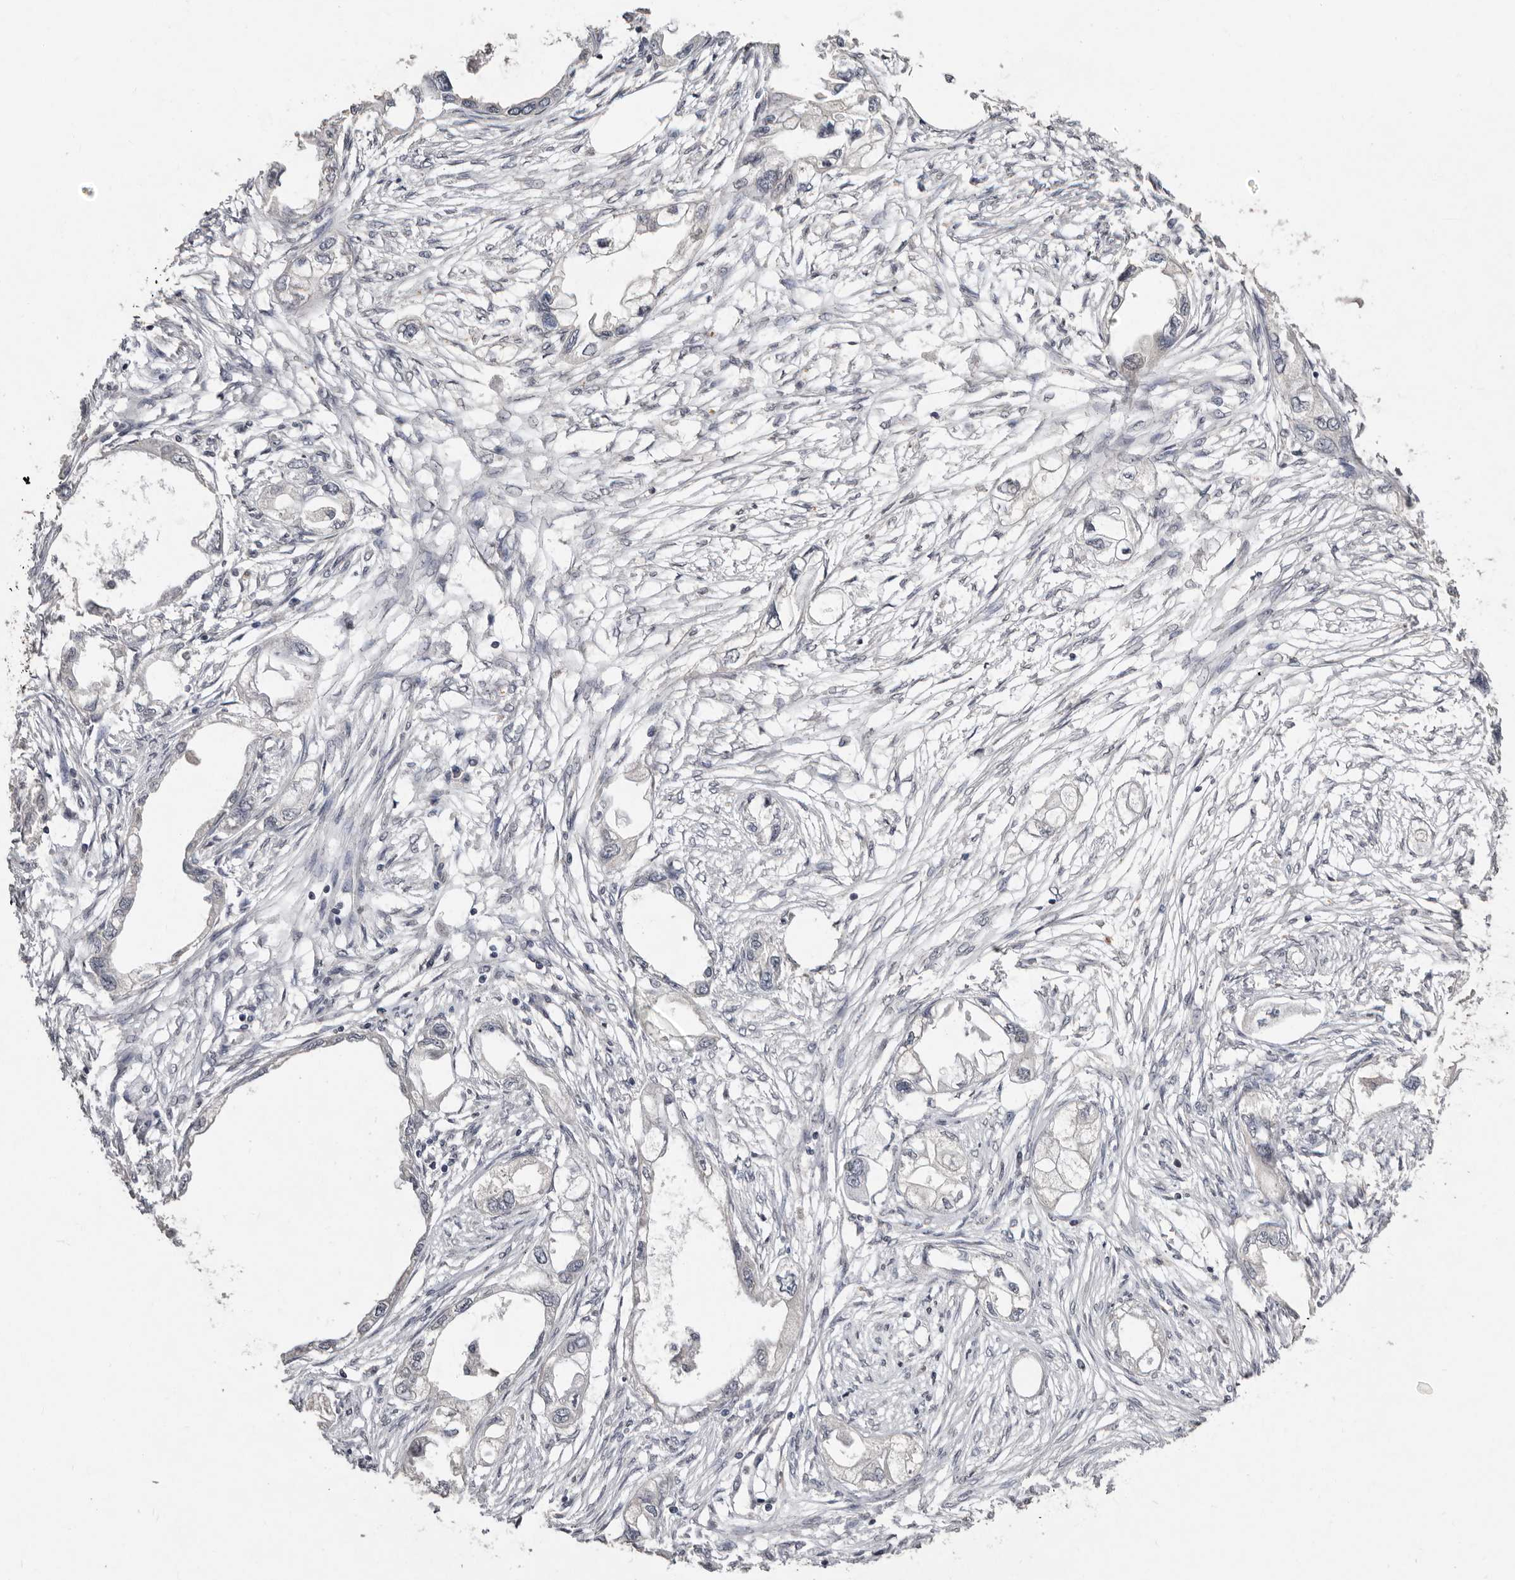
{"staining": {"intensity": "negative", "quantity": "none", "location": "none"}, "tissue": "endometrial cancer", "cell_type": "Tumor cells", "image_type": "cancer", "snomed": [{"axis": "morphology", "description": "Adenocarcinoma, NOS"}, {"axis": "morphology", "description": "Adenocarcinoma, metastatic, NOS"}, {"axis": "topography", "description": "Adipose tissue"}, {"axis": "topography", "description": "Endometrium"}], "caption": "A high-resolution photomicrograph shows immunohistochemistry (IHC) staining of metastatic adenocarcinoma (endometrial), which reveals no significant expression in tumor cells.", "gene": "SULT1E1", "patient": {"sex": "female", "age": 67}}